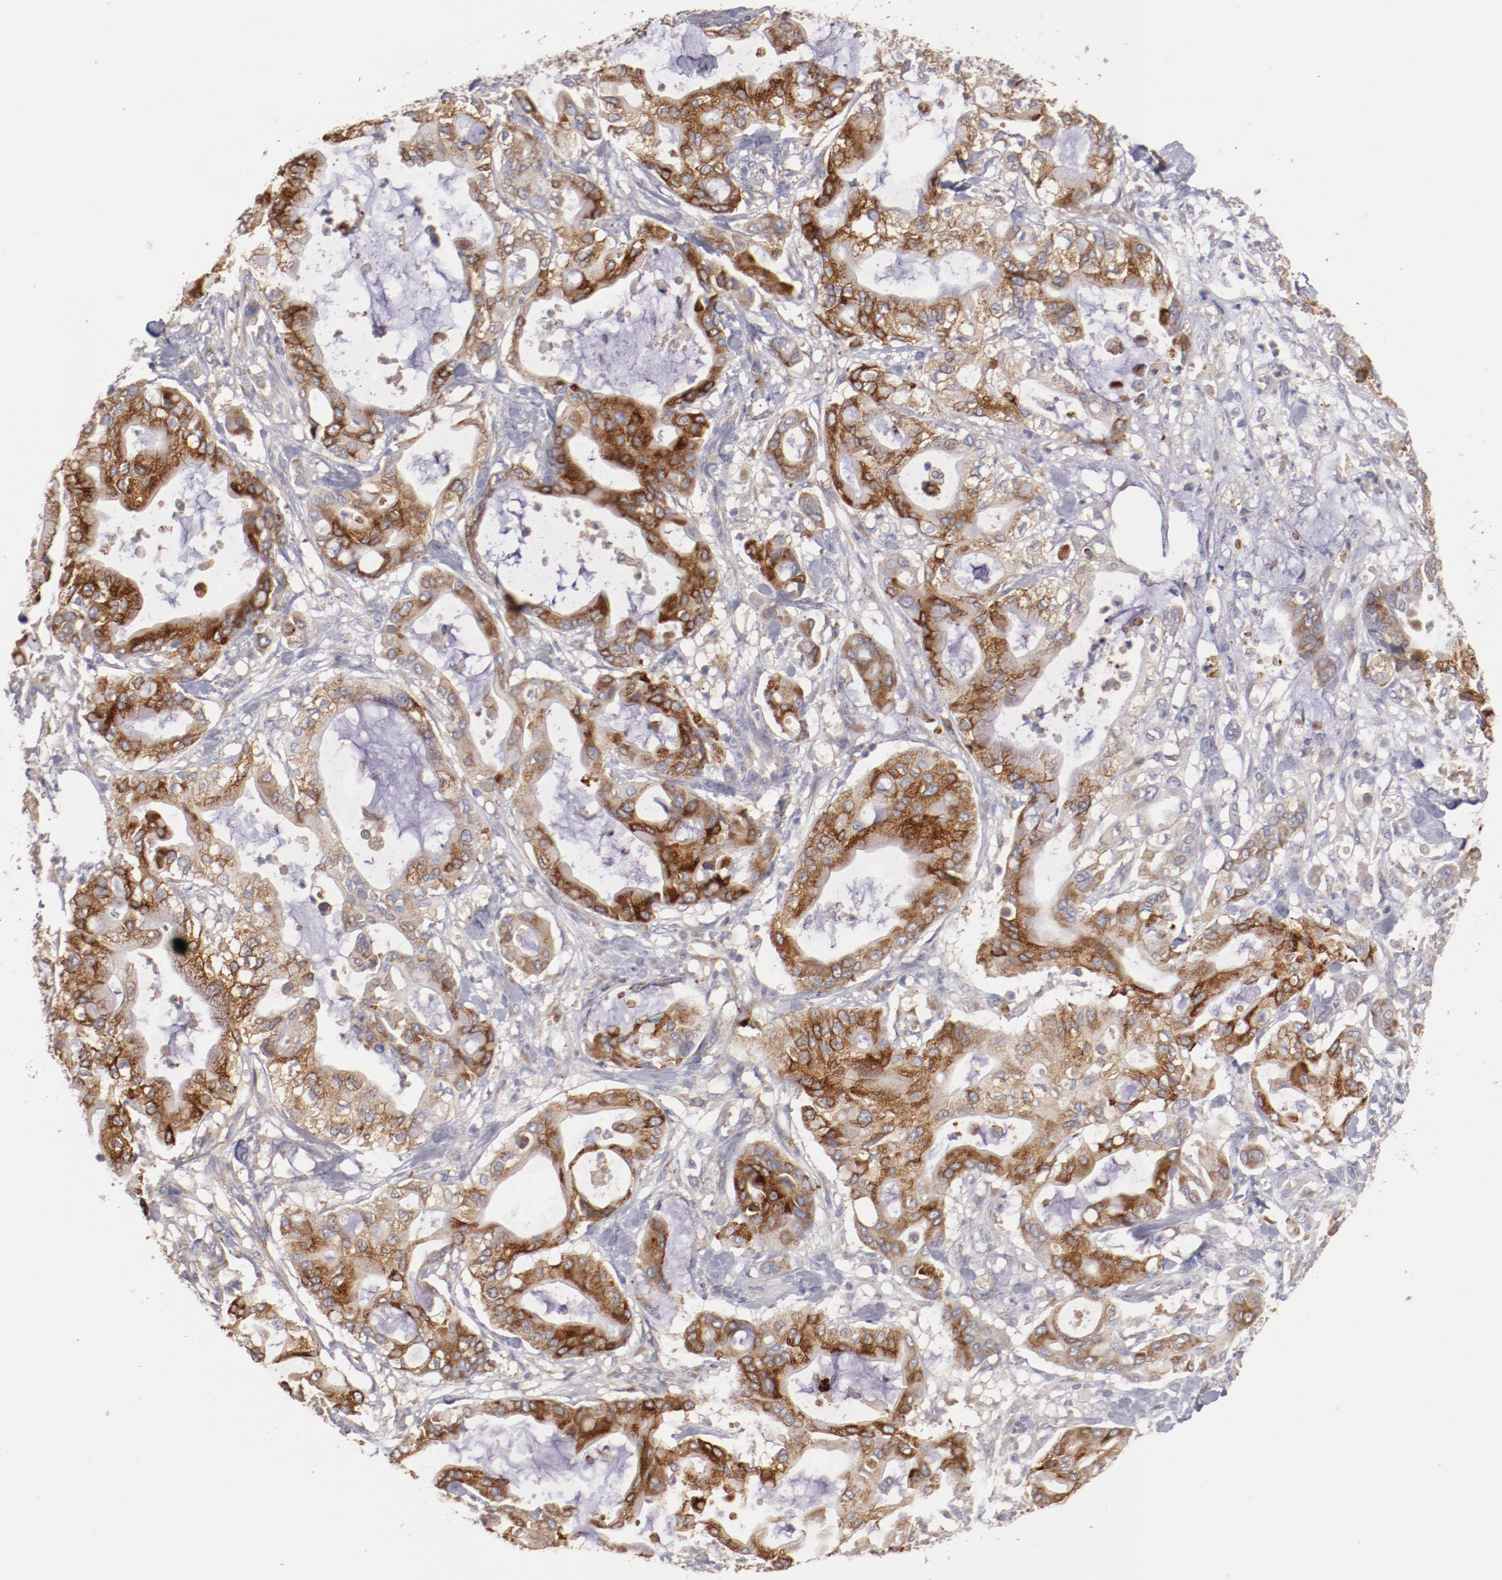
{"staining": {"intensity": "moderate", "quantity": ">75%", "location": "cytoplasmic/membranous"}, "tissue": "pancreatic cancer", "cell_type": "Tumor cells", "image_type": "cancer", "snomed": [{"axis": "morphology", "description": "Adenocarcinoma, NOS"}, {"axis": "morphology", "description": "Adenocarcinoma, metastatic, NOS"}, {"axis": "topography", "description": "Lymph node"}, {"axis": "topography", "description": "Pancreas"}, {"axis": "topography", "description": "Duodenum"}], "caption": "Immunohistochemistry (IHC) histopathology image of human pancreatic cancer (adenocarcinoma) stained for a protein (brown), which shows medium levels of moderate cytoplasmic/membranous positivity in about >75% of tumor cells.", "gene": "ENTPD5", "patient": {"sex": "female", "age": 64}}